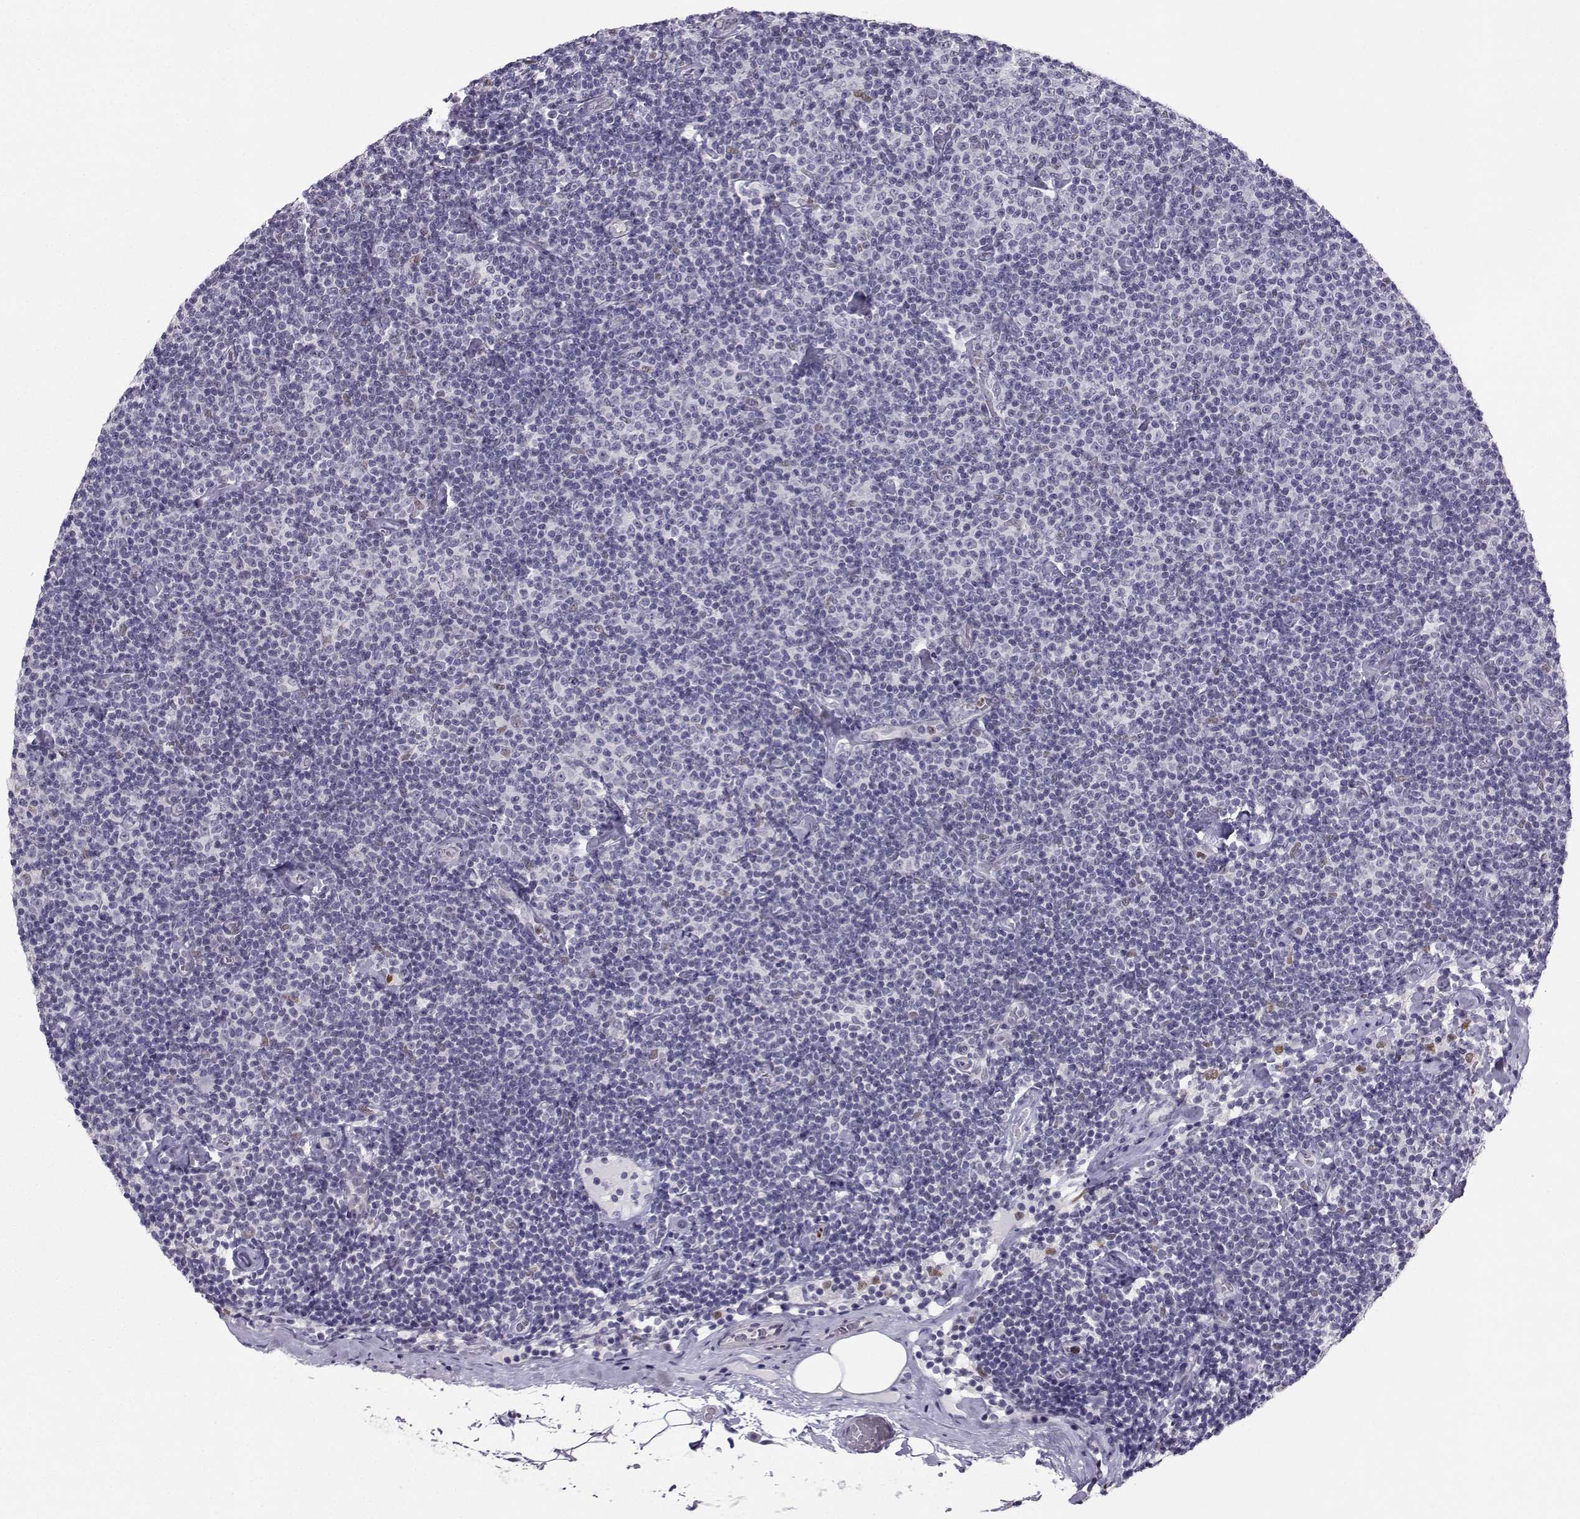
{"staining": {"intensity": "negative", "quantity": "none", "location": "none"}, "tissue": "lymphoma", "cell_type": "Tumor cells", "image_type": "cancer", "snomed": [{"axis": "morphology", "description": "Malignant lymphoma, non-Hodgkin's type, Low grade"}, {"axis": "topography", "description": "Lymph node"}], "caption": "A micrograph of human lymphoma is negative for staining in tumor cells.", "gene": "TEDC2", "patient": {"sex": "male", "age": 81}}